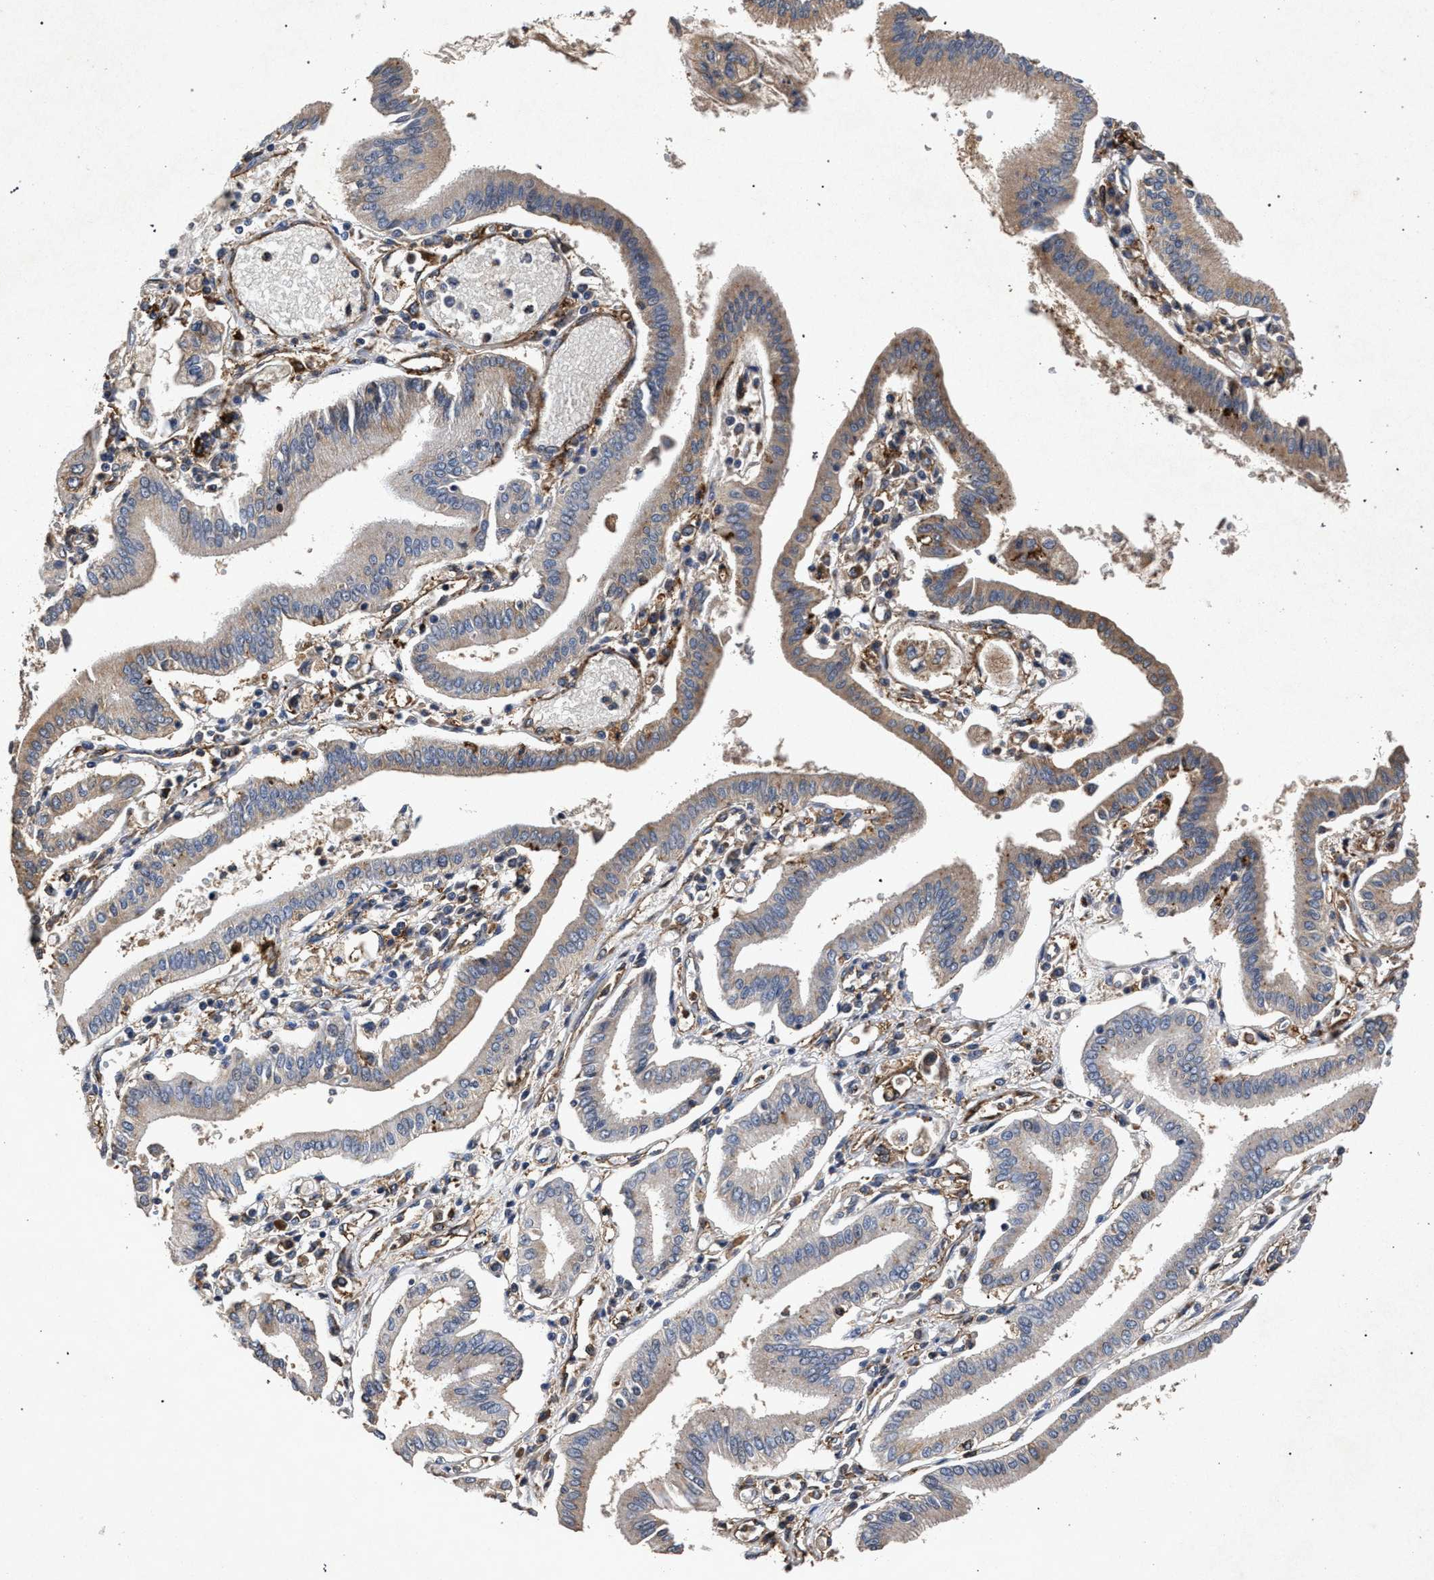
{"staining": {"intensity": "weak", "quantity": "25%-75%", "location": "cytoplasmic/membranous"}, "tissue": "pancreatic cancer", "cell_type": "Tumor cells", "image_type": "cancer", "snomed": [{"axis": "morphology", "description": "Adenocarcinoma, NOS"}, {"axis": "topography", "description": "Pancreas"}], "caption": "DAB immunohistochemical staining of pancreatic cancer (adenocarcinoma) exhibits weak cytoplasmic/membranous protein staining in approximately 25%-75% of tumor cells. (IHC, brightfield microscopy, high magnification).", "gene": "MARCKS", "patient": {"sex": "male", "age": 56}}